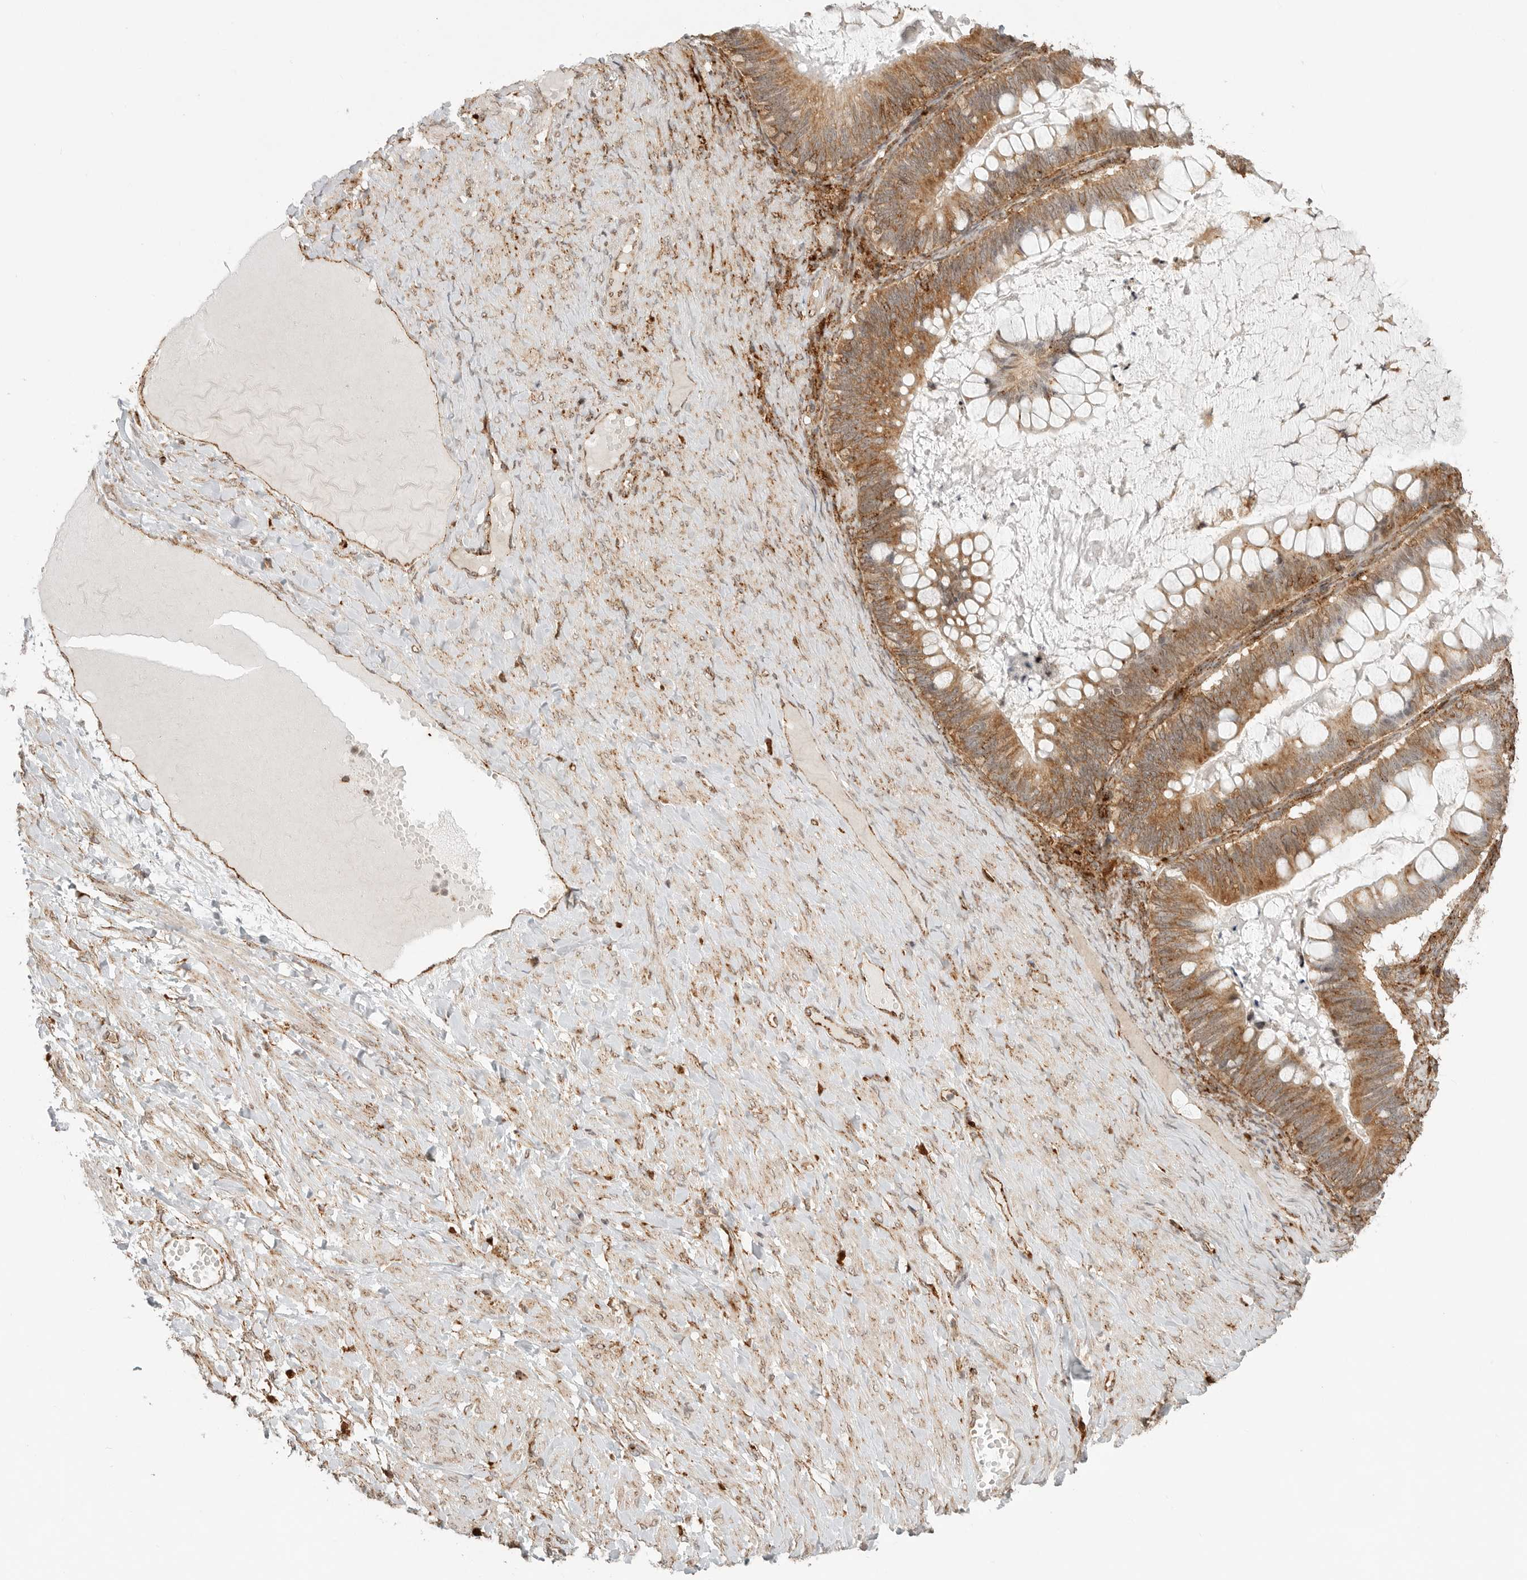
{"staining": {"intensity": "moderate", "quantity": ">75%", "location": "cytoplasmic/membranous"}, "tissue": "ovarian cancer", "cell_type": "Tumor cells", "image_type": "cancer", "snomed": [{"axis": "morphology", "description": "Cystadenocarcinoma, mucinous, NOS"}, {"axis": "topography", "description": "Ovary"}], "caption": "Human ovarian mucinous cystadenocarcinoma stained for a protein (brown) shows moderate cytoplasmic/membranous positive staining in about >75% of tumor cells.", "gene": "IDUA", "patient": {"sex": "female", "age": 61}}